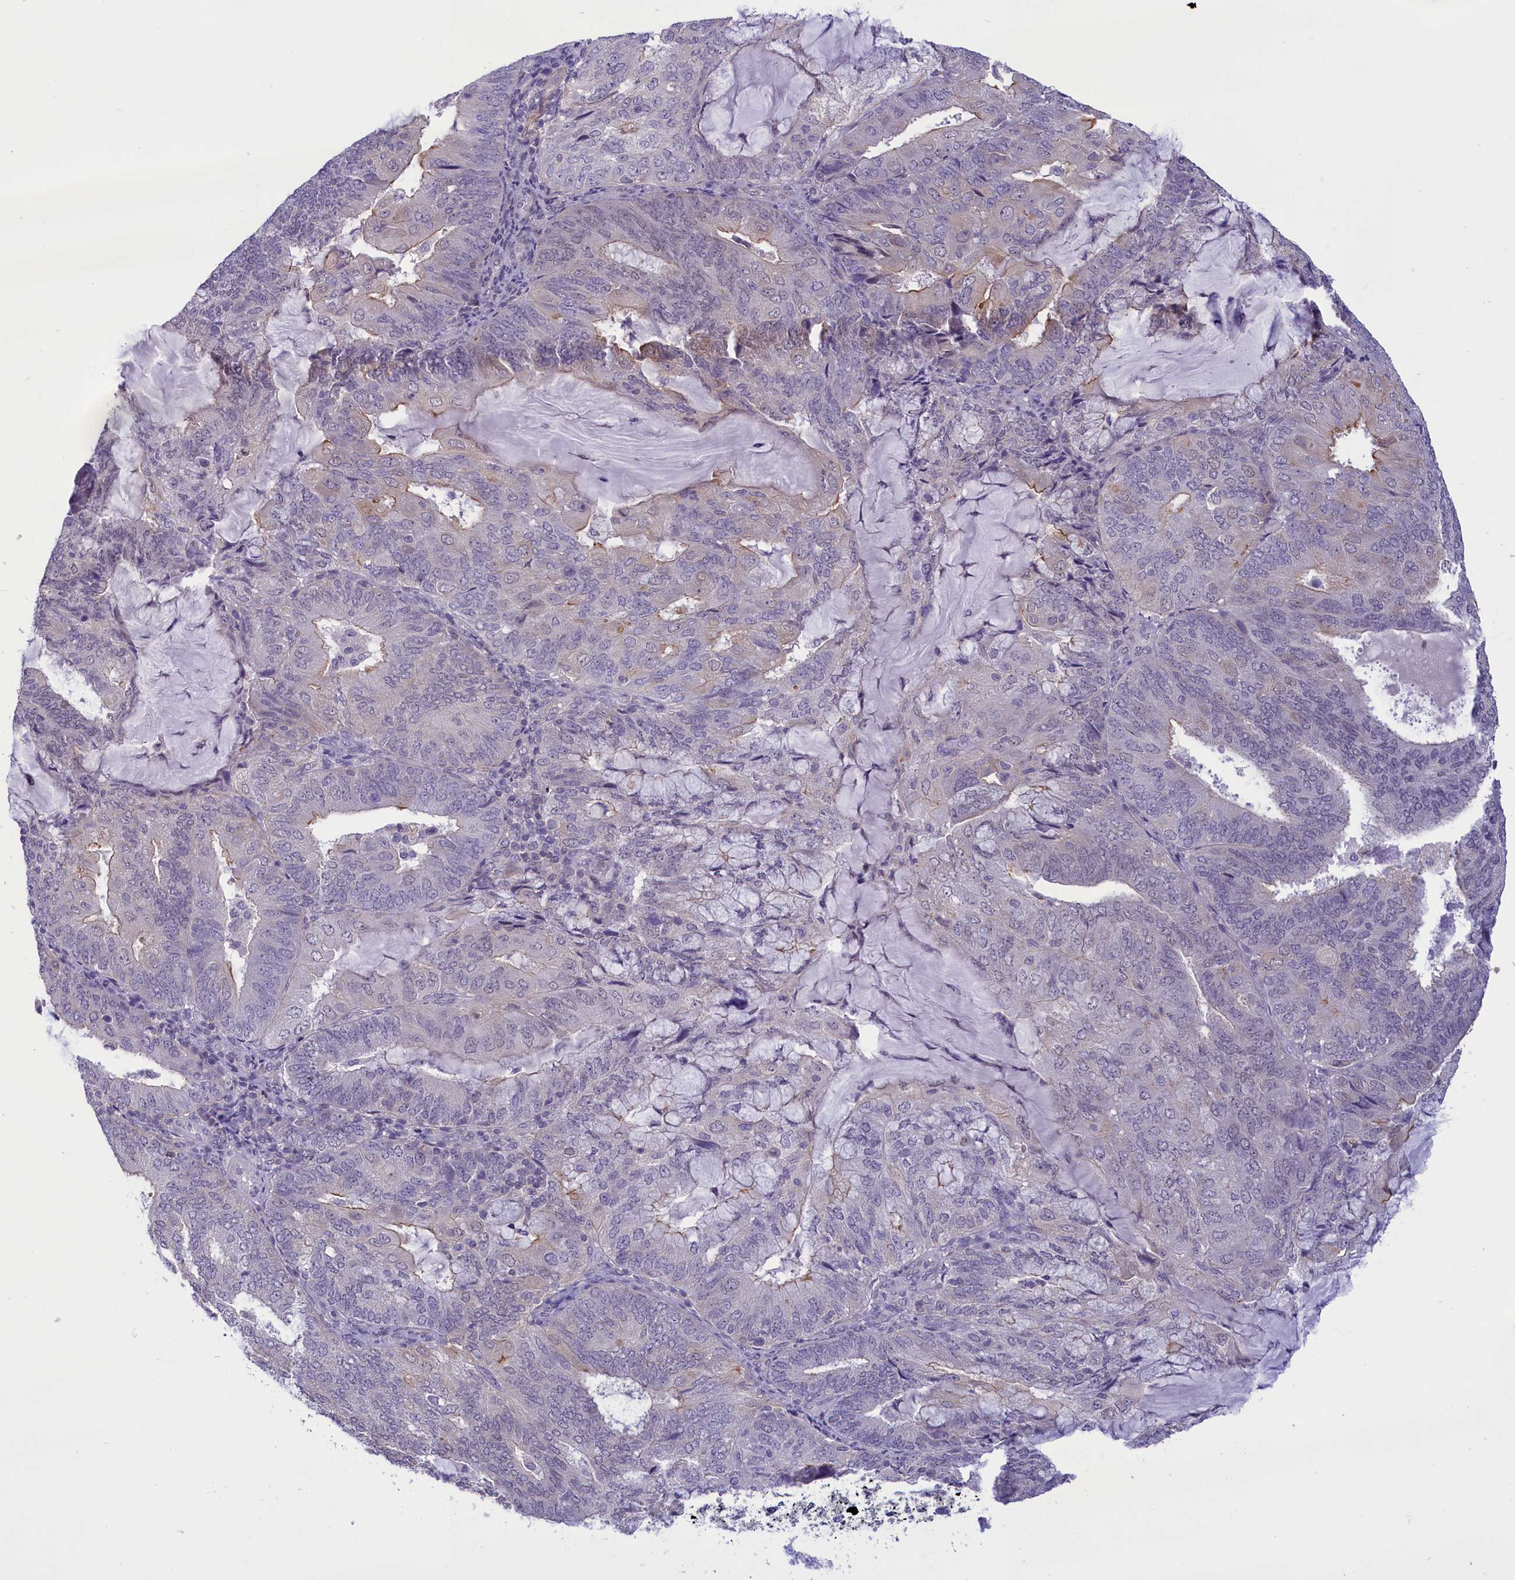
{"staining": {"intensity": "negative", "quantity": "none", "location": "none"}, "tissue": "endometrial cancer", "cell_type": "Tumor cells", "image_type": "cancer", "snomed": [{"axis": "morphology", "description": "Adenocarcinoma, NOS"}, {"axis": "topography", "description": "Endometrium"}], "caption": "DAB immunohistochemical staining of human adenocarcinoma (endometrial) shows no significant positivity in tumor cells.", "gene": "CORO2A", "patient": {"sex": "female", "age": 81}}